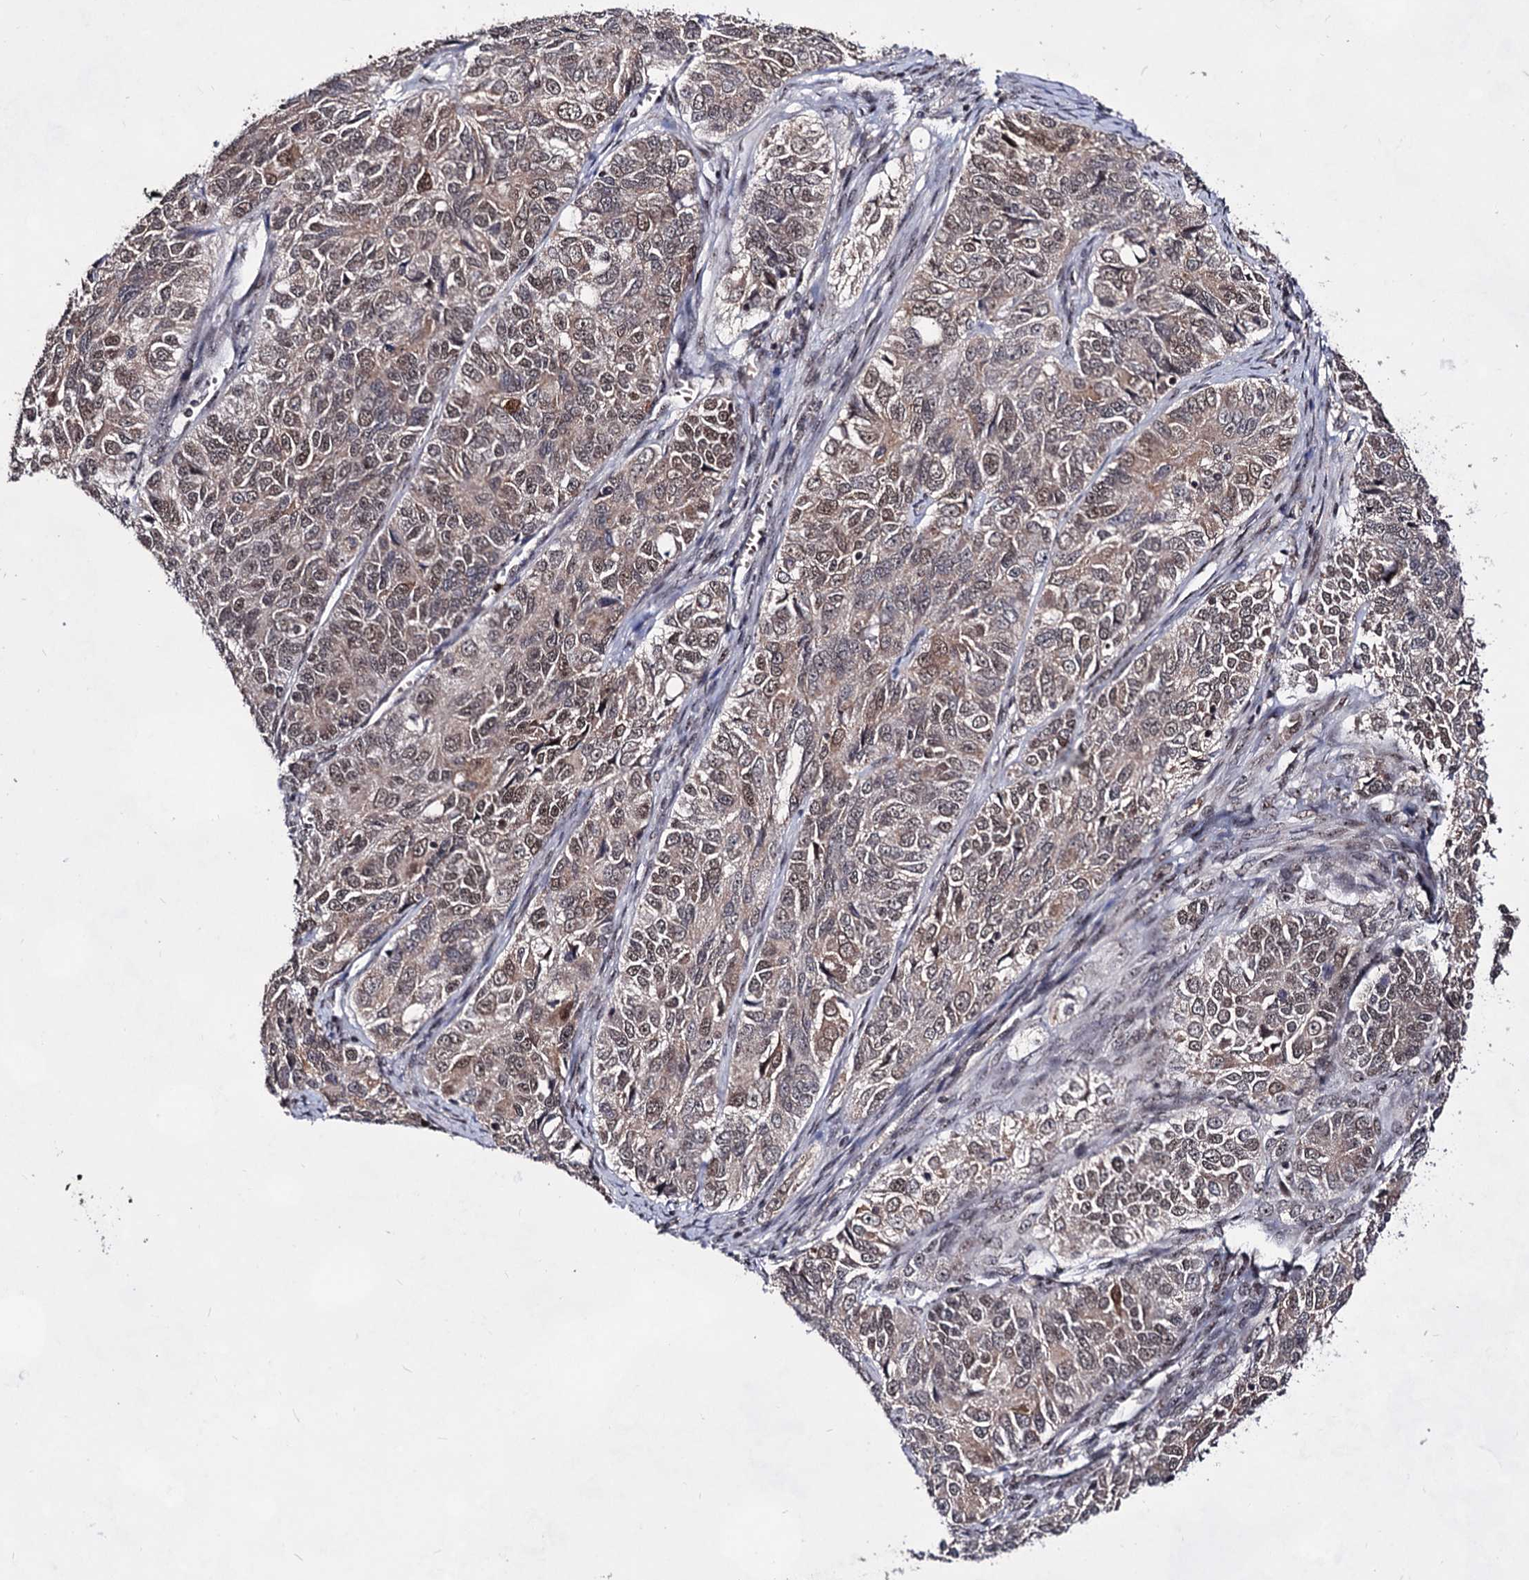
{"staining": {"intensity": "moderate", "quantity": ">75%", "location": "cytoplasmic/membranous,nuclear"}, "tissue": "ovarian cancer", "cell_type": "Tumor cells", "image_type": "cancer", "snomed": [{"axis": "morphology", "description": "Carcinoma, endometroid"}, {"axis": "topography", "description": "Ovary"}], "caption": "Protein analysis of endometroid carcinoma (ovarian) tissue exhibits moderate cytoplasmic/membranous and nuclear staining in about >75% of tumor cells. The staining was performed using DAB (3,3'-diaminobenzidine) to visualize the protein expression in brown, while the nuclei were stained in blue with hematoxylin (Magnification: 20x).", "gene": "EXOSC10", "patient": {"sex": "female", "age": 51}}